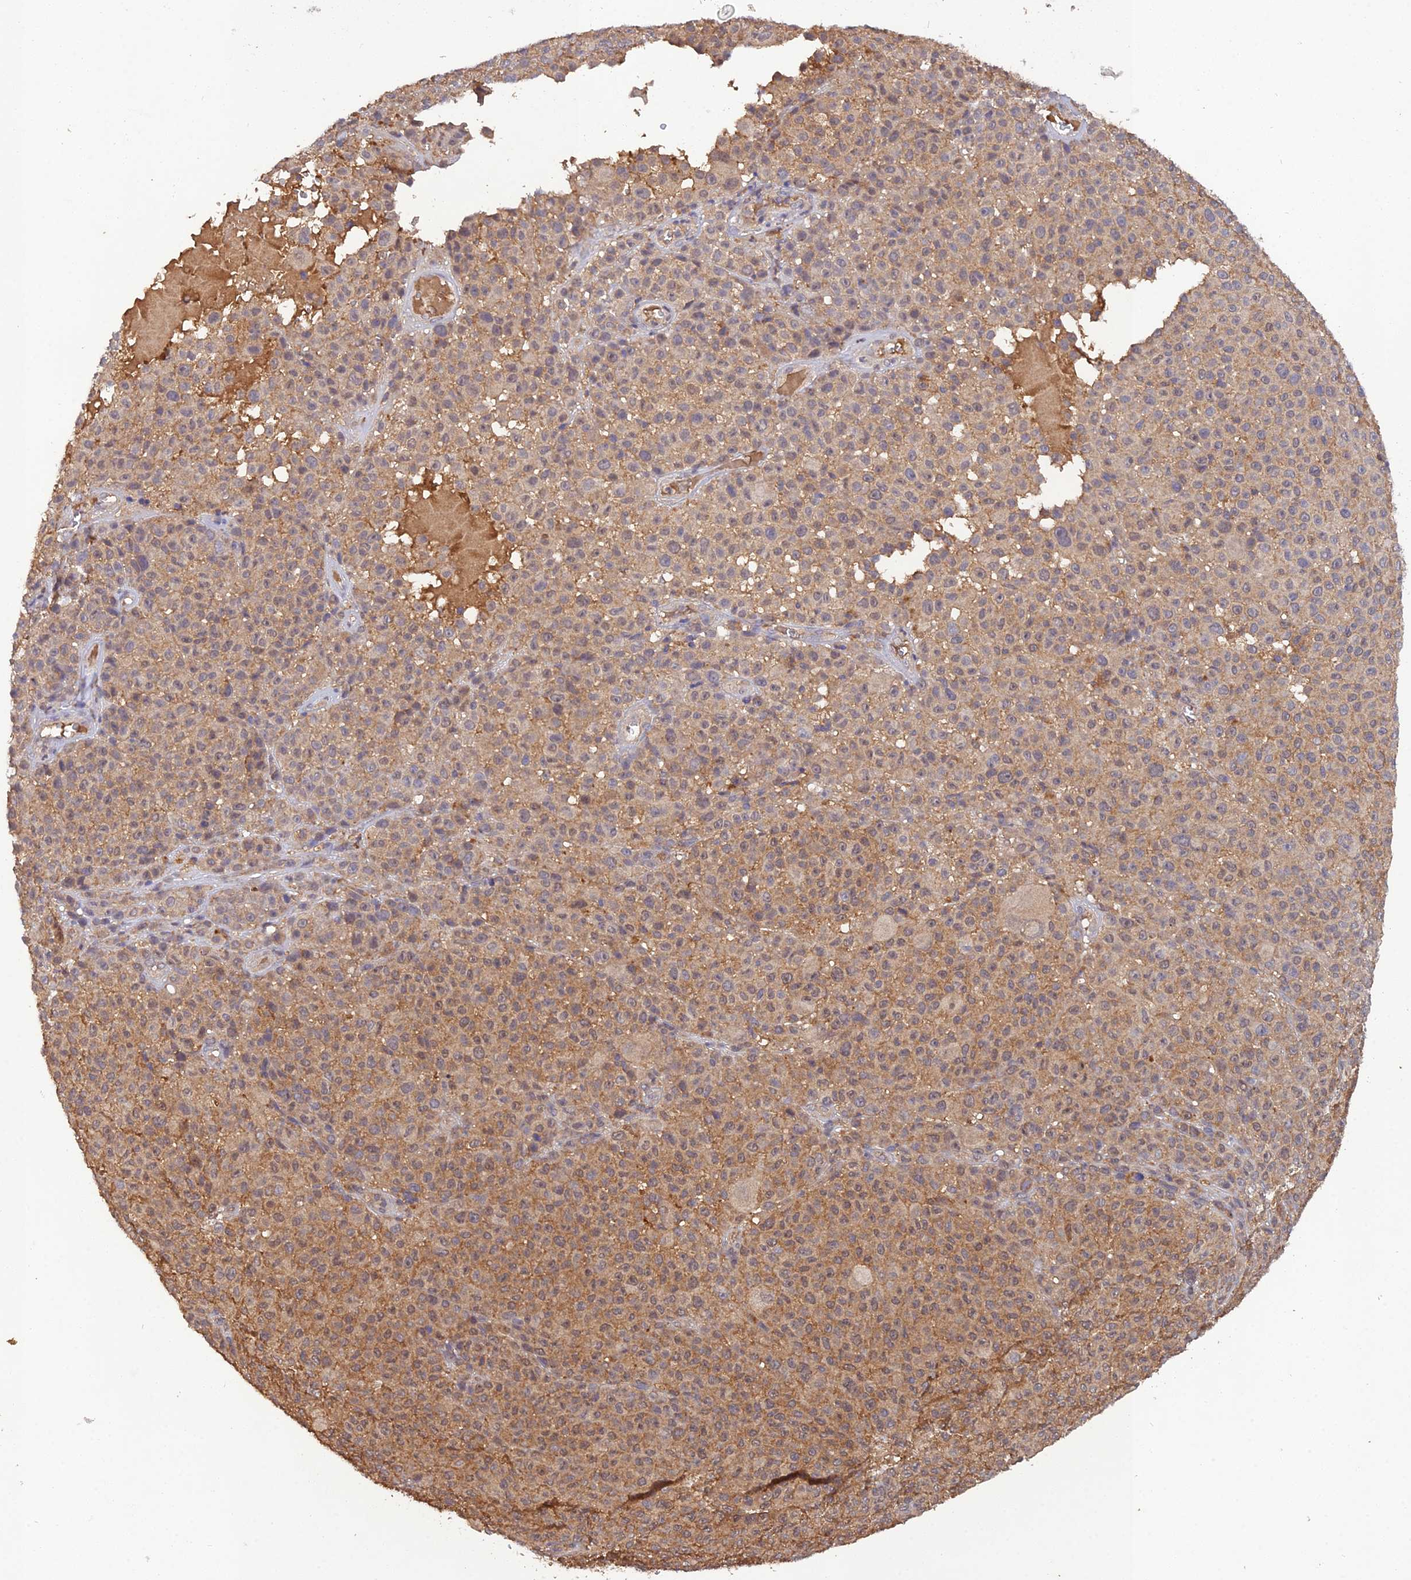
{"staining": {"intensity": "weak", "quantity": ">75%", "location": "cytoplasmic/membranous"}, "tissue": "melanoma", "cell_type": "Tumor cells", "image_type": "cancer", "snomed": [{"axis": "morphology", "description": "Malignant melanoma, NOS"}, {"axis": "topography", "description": "Skin"}], "caption": "Tumor cells show low levels of weak cytoplasmic/membranous positivity in about >75% of cells in human melanoma.", "gene": "TMEM258", "patient": {"sex": "female", "age": 94}}